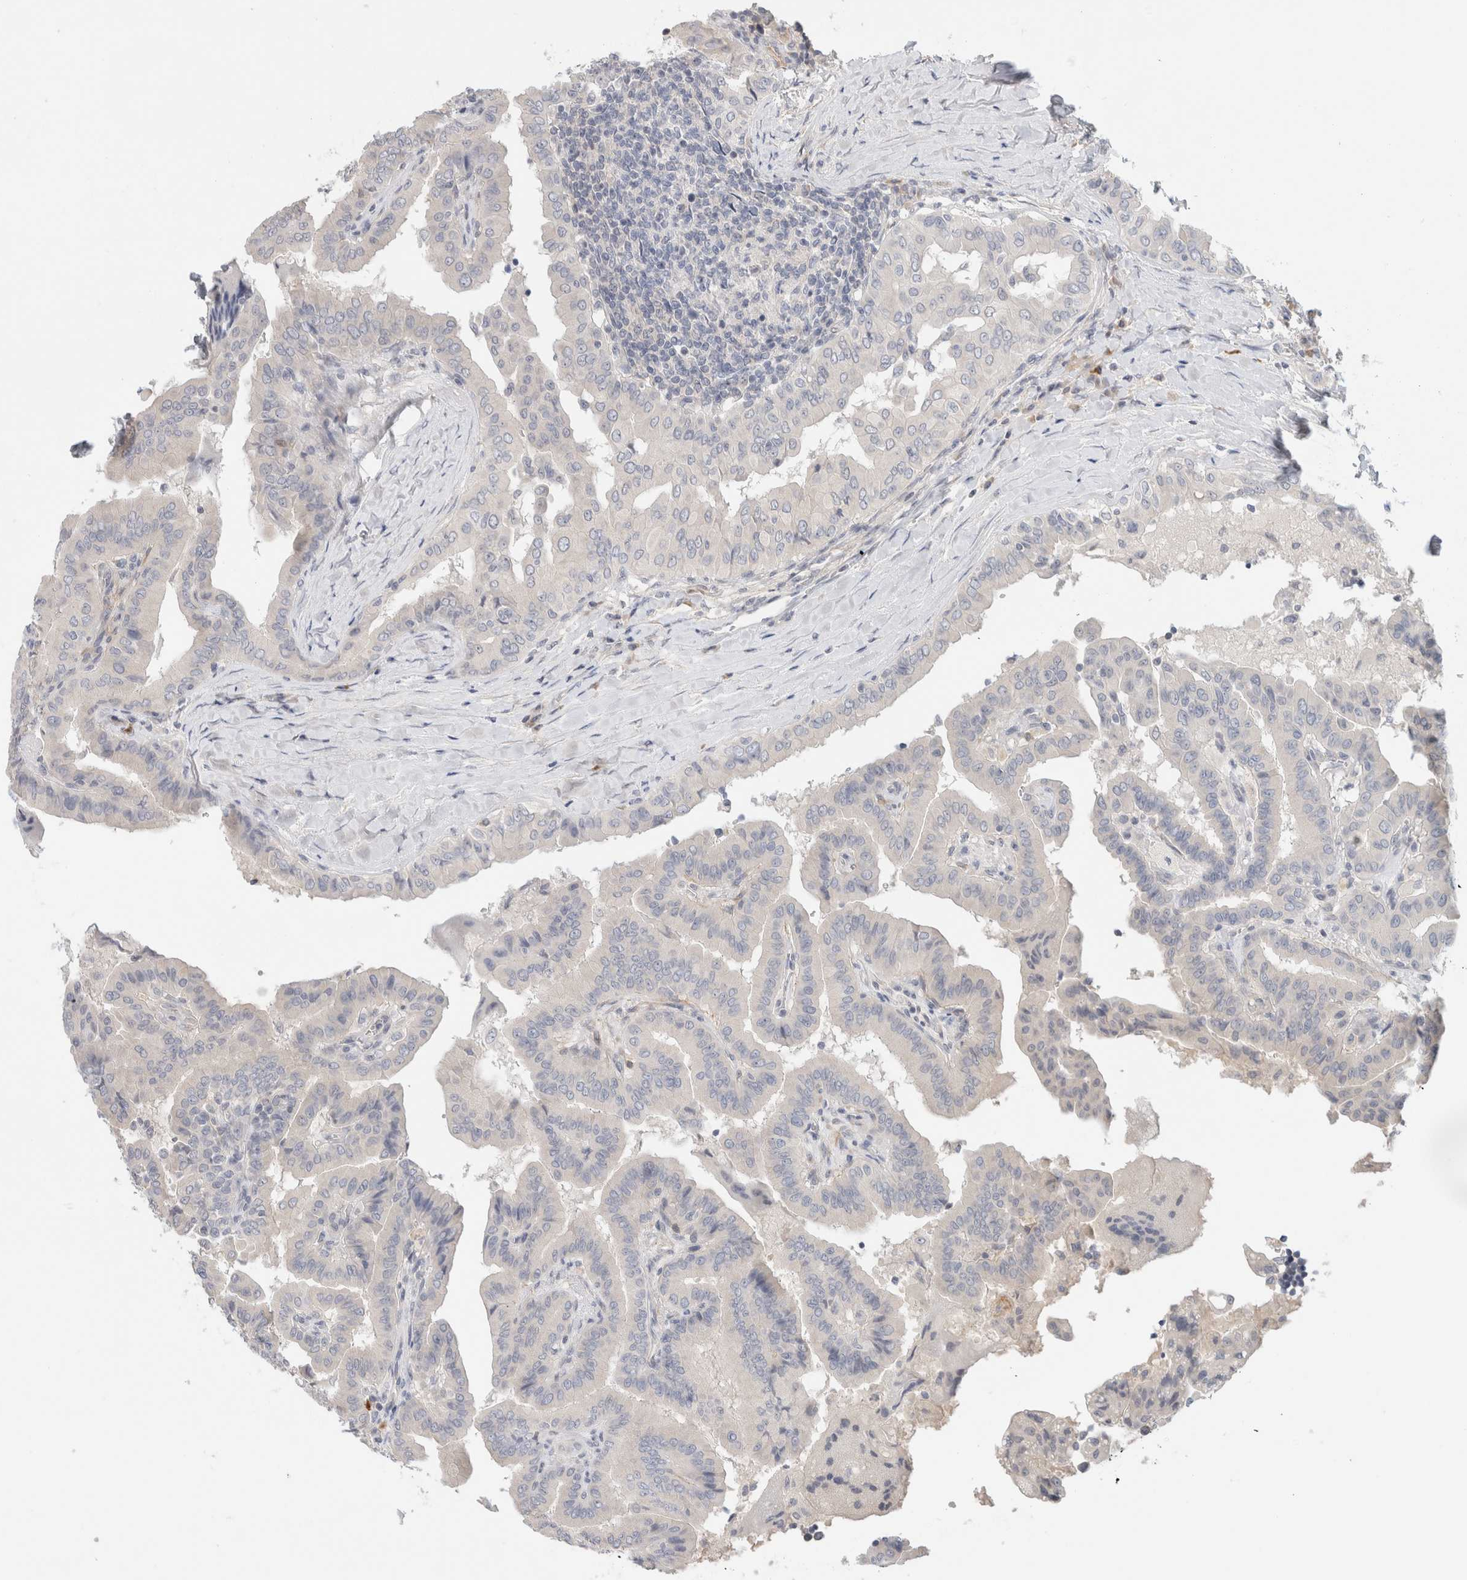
{"staining": {"intensity": "negative", "quantity": "none", "location": "none"}, "tissue": "thyroid cancer", "cell_type": "Tumor cells", "image_type": "cancer", "snomed": [{"axis": "morphology", "description": "Papillary adenocarcinoma, NOS"}, {"axis": "topography", "description": "Thyroid gland"}], "caption": "High magnification brightfield microscopy of papillary adenocarcinoma (thyroid) stained with DAB (3,3'-diaminobenzidine) (brown) and counterstained with hematoxylin (blue): tumor cells show no significant expression.", "gene": "SPRTN", "patient": {"sex": "male", "age": 33}}